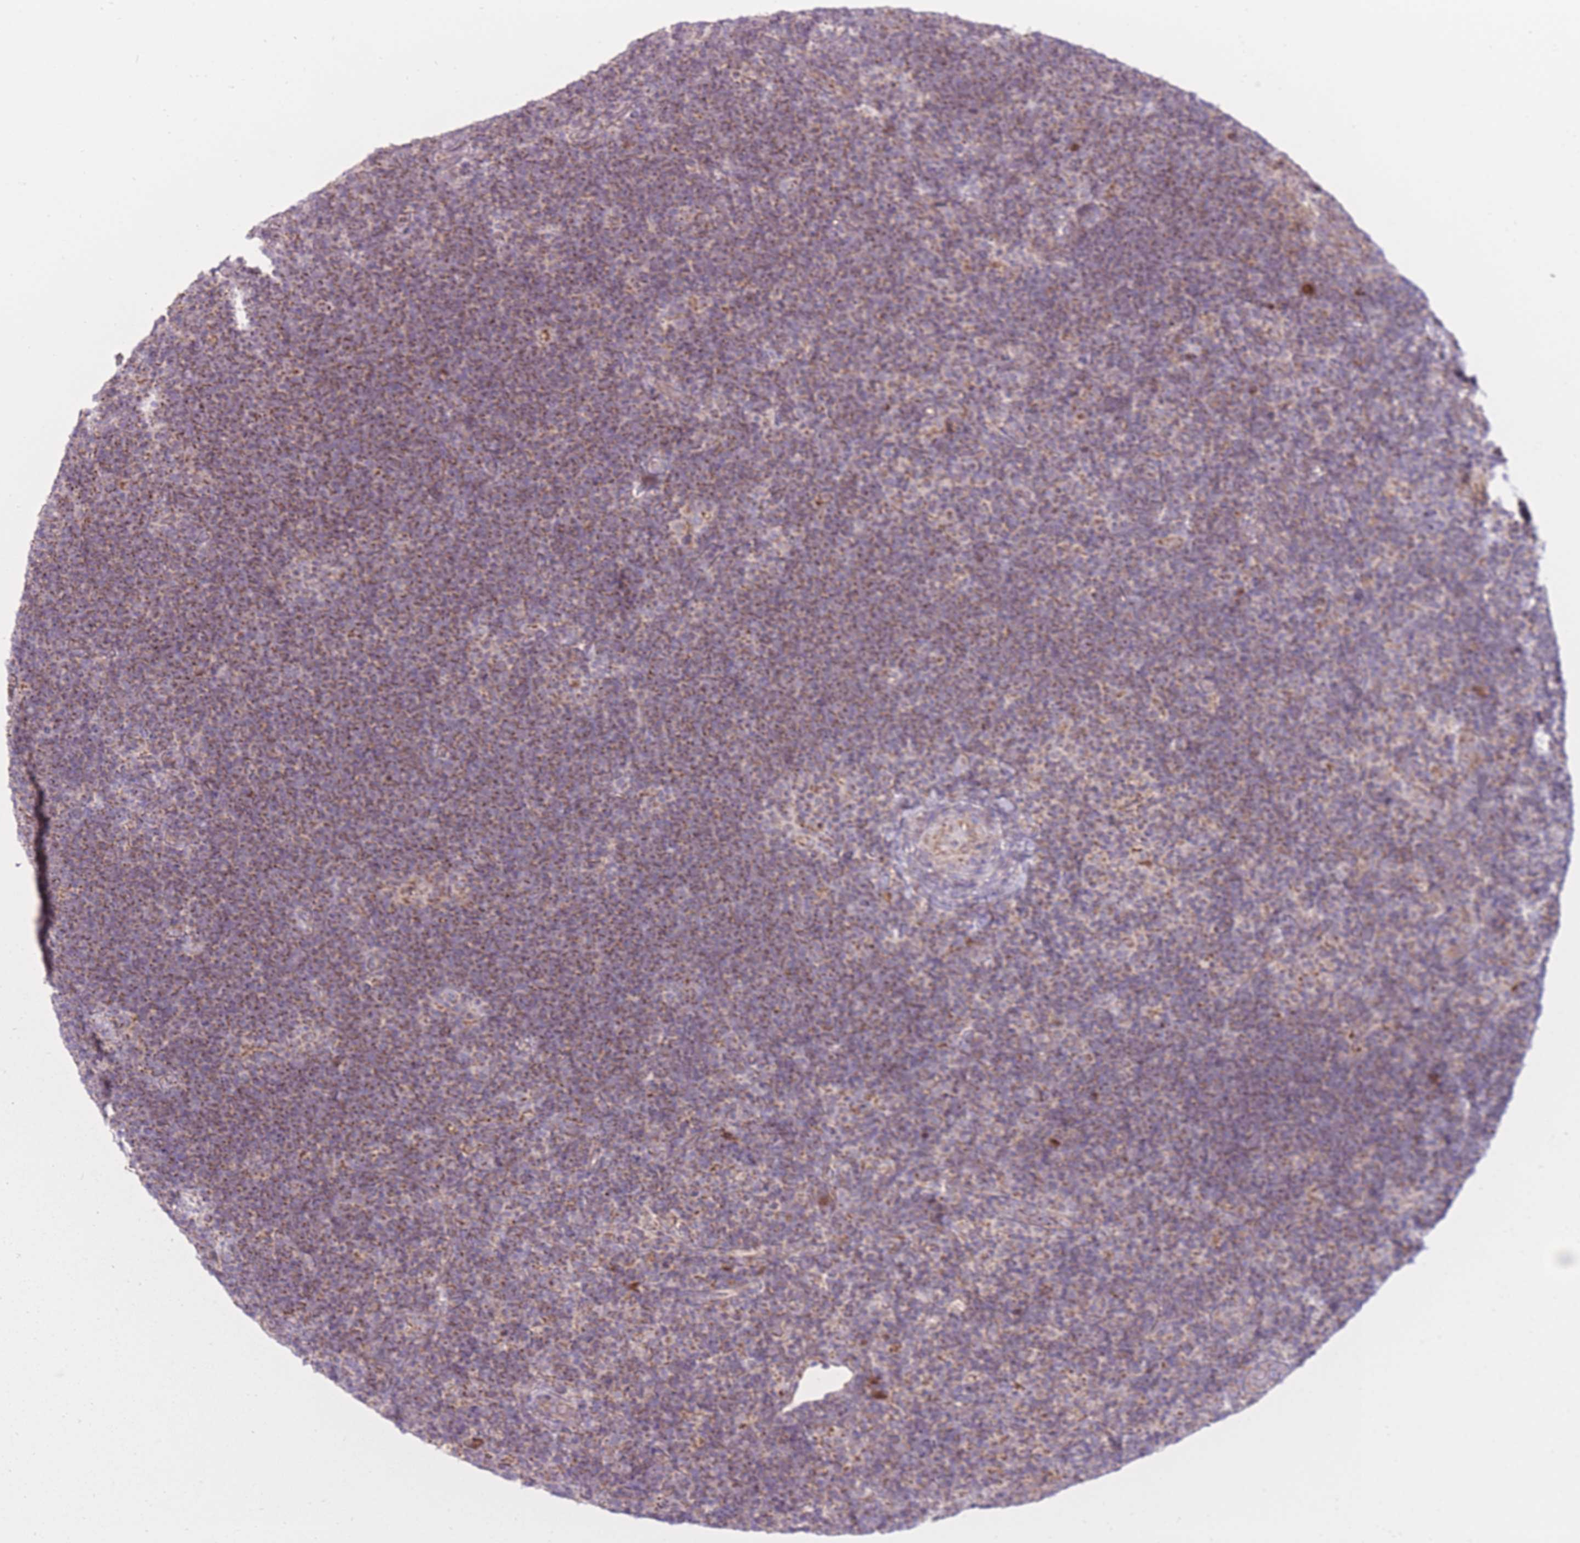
{"staining": {"intensity": "weak", "quantity": ">75%", "location": "cytoplasmic/membranous"}, "tissue": "lymphoma", "cell_type": "Tumor cells", "image_type": "cancer", "snomed": [{"axis": "morphology", "description": "Hodgkin's disease, NOS"}, {"axis": "topography", "description": "Lymph node"}], "caption": "Lymphoma was stained to show a protein in brown. There is low levels of weak cytoplasmic/membranous expression in approximately >75% of tumor cells.", "gene": "LIN7C", "patient": {"sex": "female", "age": 57}}